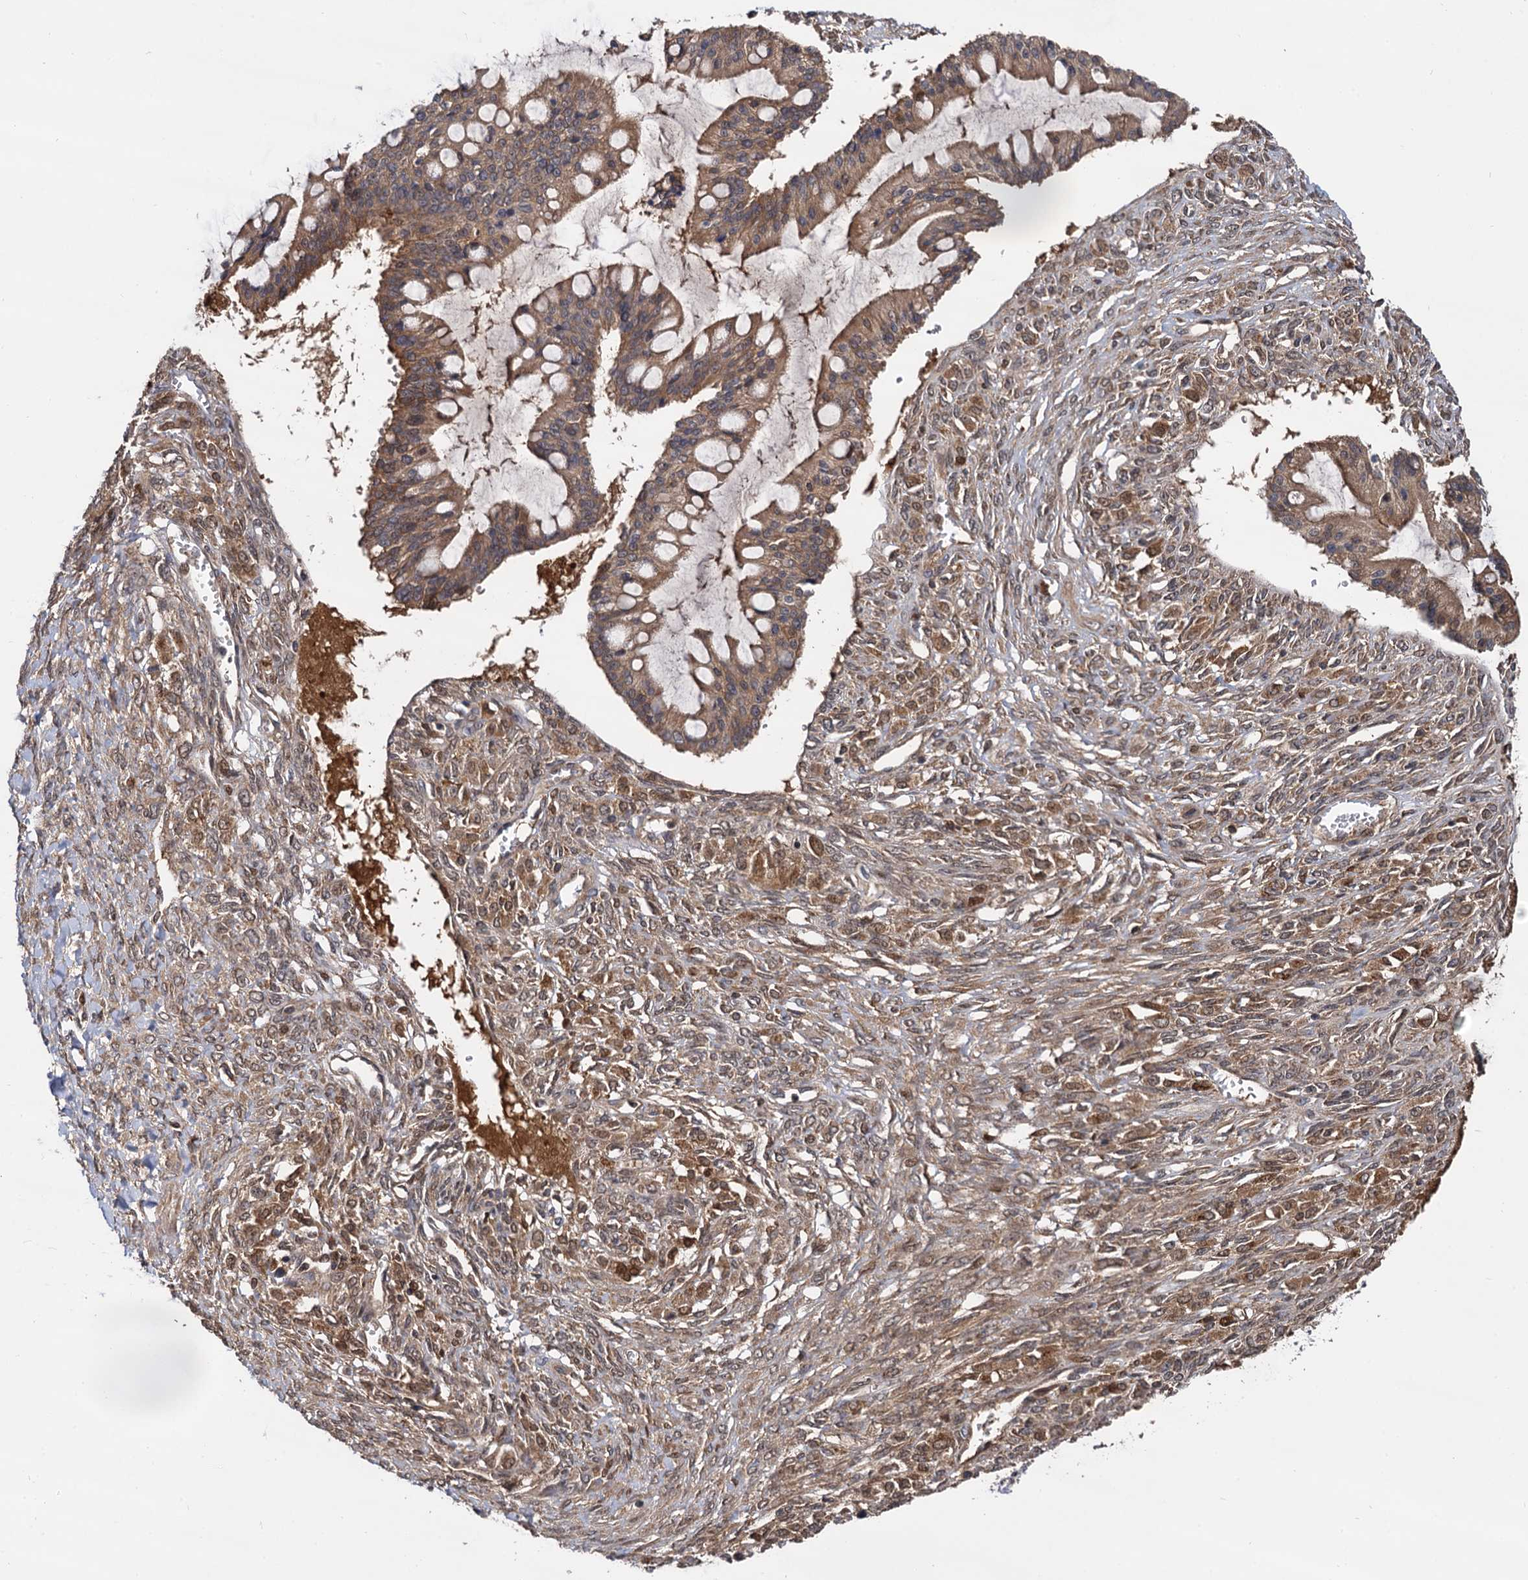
{"staining": {"intensity": "moderate", "quantity": ">75%", "location": "cytoplasmic/membranous"}, "tissue": "ovarian cancer", "cell_type": "Tumor cells", "image_type": "cancer", "snomed": [{"axis": "morphology", "description": "Cystadenocarcinoma, mucinous, NOS"}, {"axis": "topography", "description": "Ovary"}], "caption": "High-power microscopy captured an immunohistochemistry image of mucinous cystadenocarcinoma (ovarian), revealing moderate cytoplasmic/membranous expression in about >75% of tumor cells.", "gene": "SELENOP", "patient": {"sex": "female", "age": 73}}